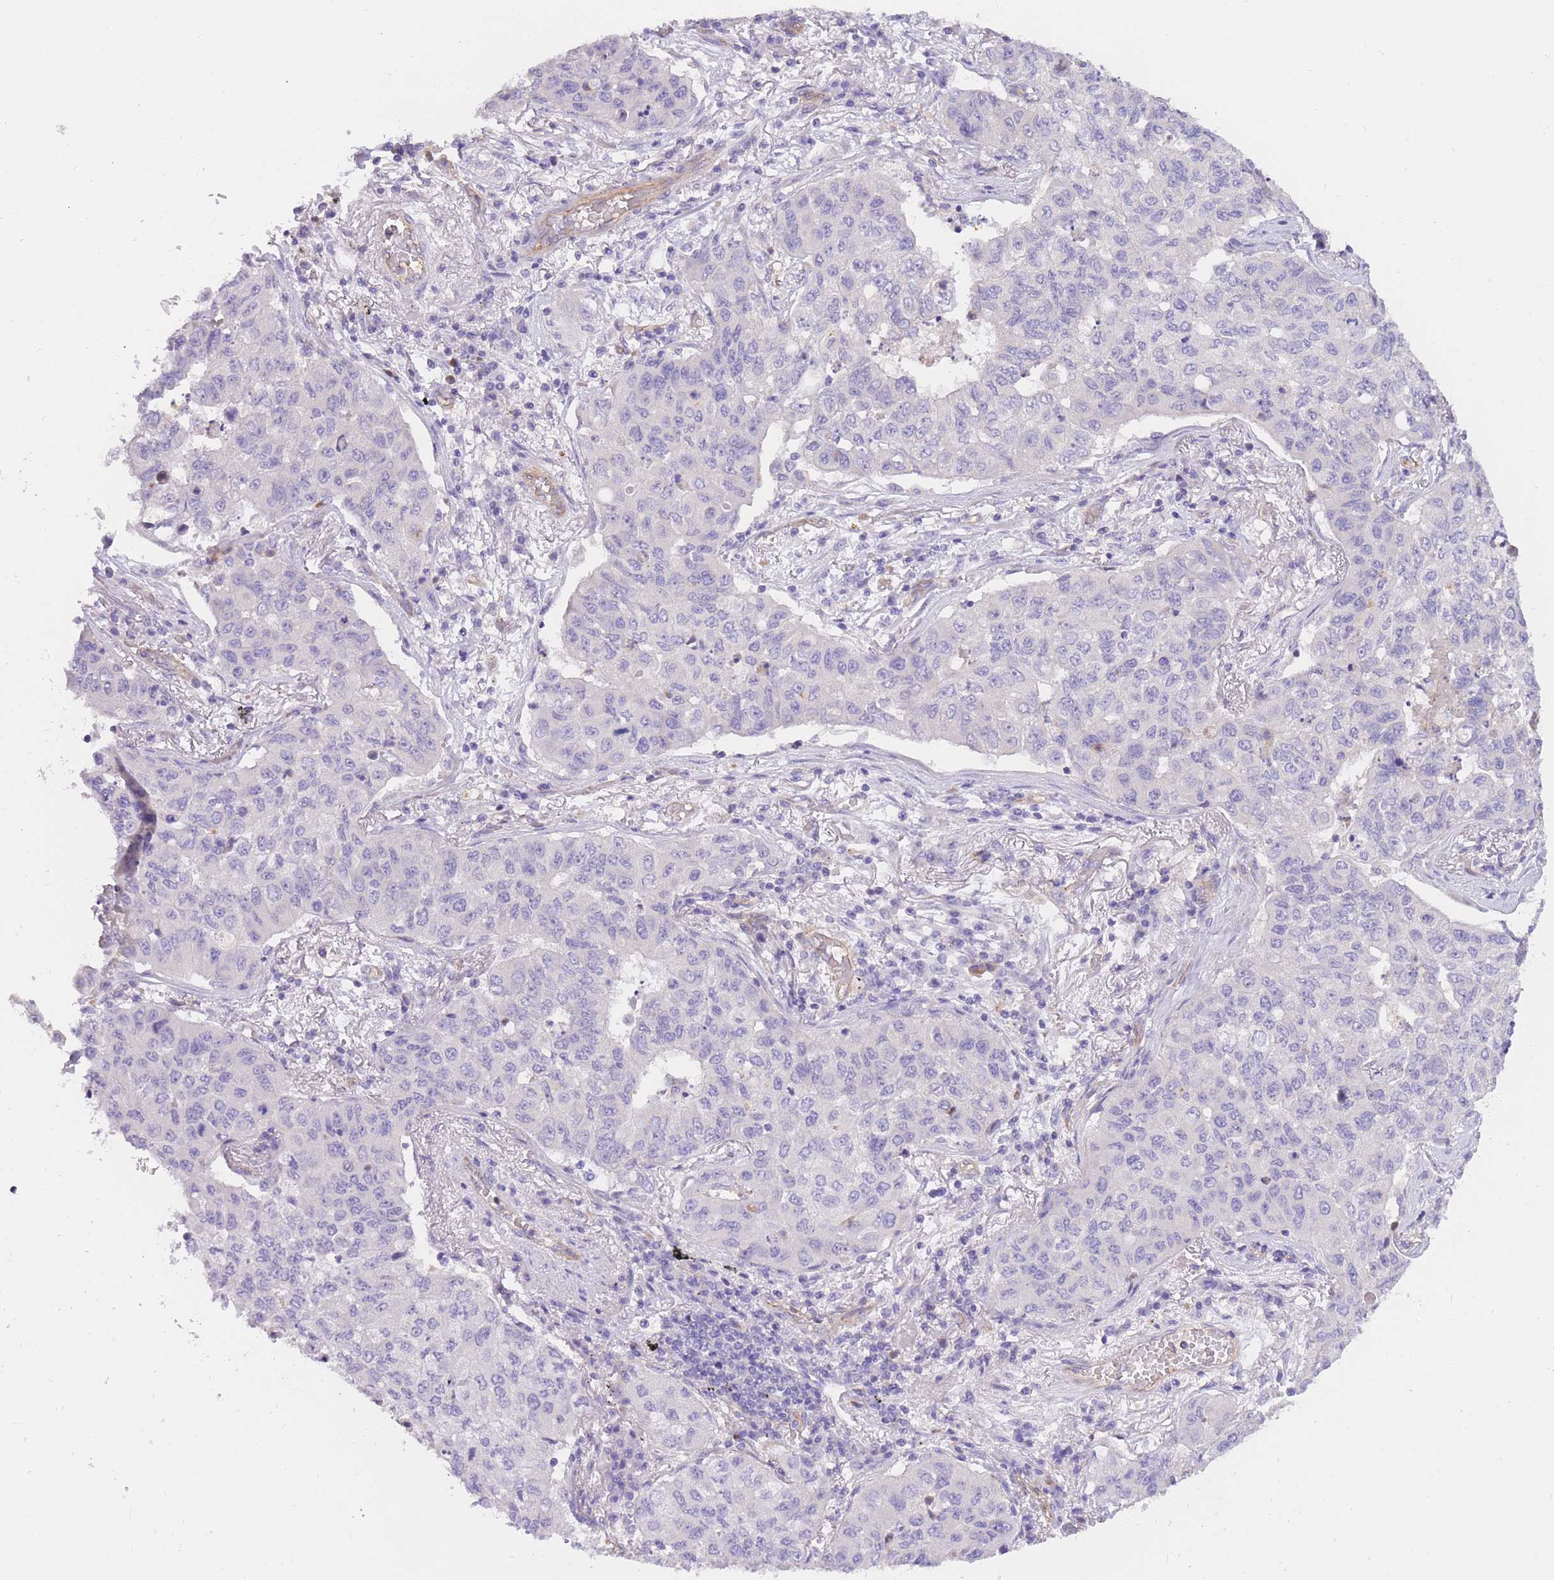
{"staining": {"intensity": "weak", "quantity": "<25%", "location": "cytoplasmic/membranous"}, "tissue": "lung cancer", "cell_type": "Tumor cells", "image_type": "cancer", "snomed": [{"axis": "morphology", "description": "Squamous cell carcinoma, NOS"}, {"axis": "topography", "description": "Lung"}], "caption": "This histopathology image is of lung cancer stained with IHC to label a protein in brown with the nuclei are counter-stained blue. There is no positivity in tumor cells.", "gene": "SULT1A1", "patient": {"sex": "male", "age": 74}}